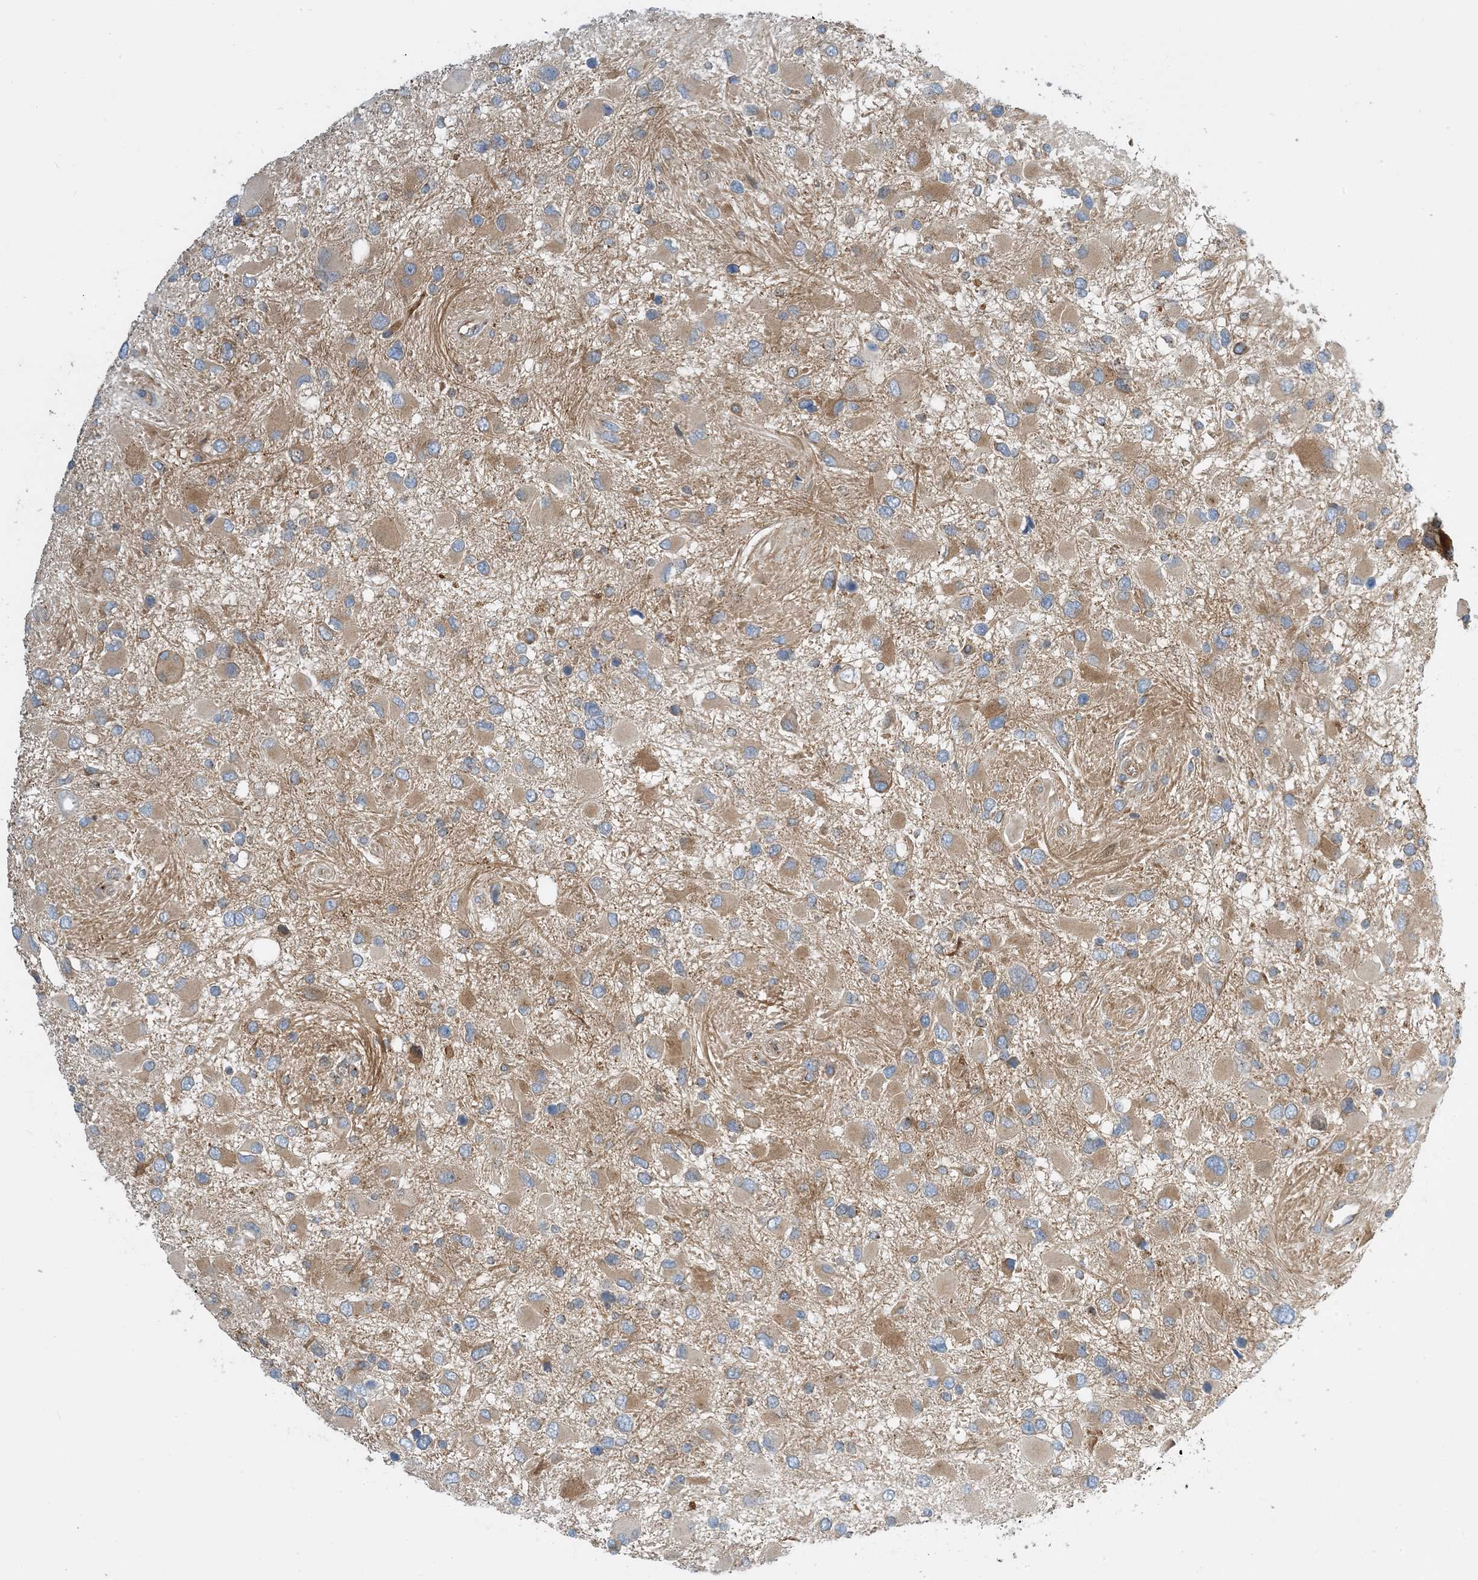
{"staining": {"intensity": "moderate", "quantity": "<25%", "location": "cytoplasmic/membranous"}, "tissue": "glioma", "cell_type": "Tumor cells", "image_type": "cancer", "snomed": [{"axis": "morphology", "description": "Glioma, malignant, High grade"}, {"axis": "topography", "description": "Brain"}], "caption": "High-power microscopy captured an immunohistochemistry histopathology image of malignant glioma (high-grade), revealing moderate cytoplasmic/membranous positivity in about <25% of tumor cells.", "gene": "SIDT1", "patient": {"sex": "male", "age": 53}}